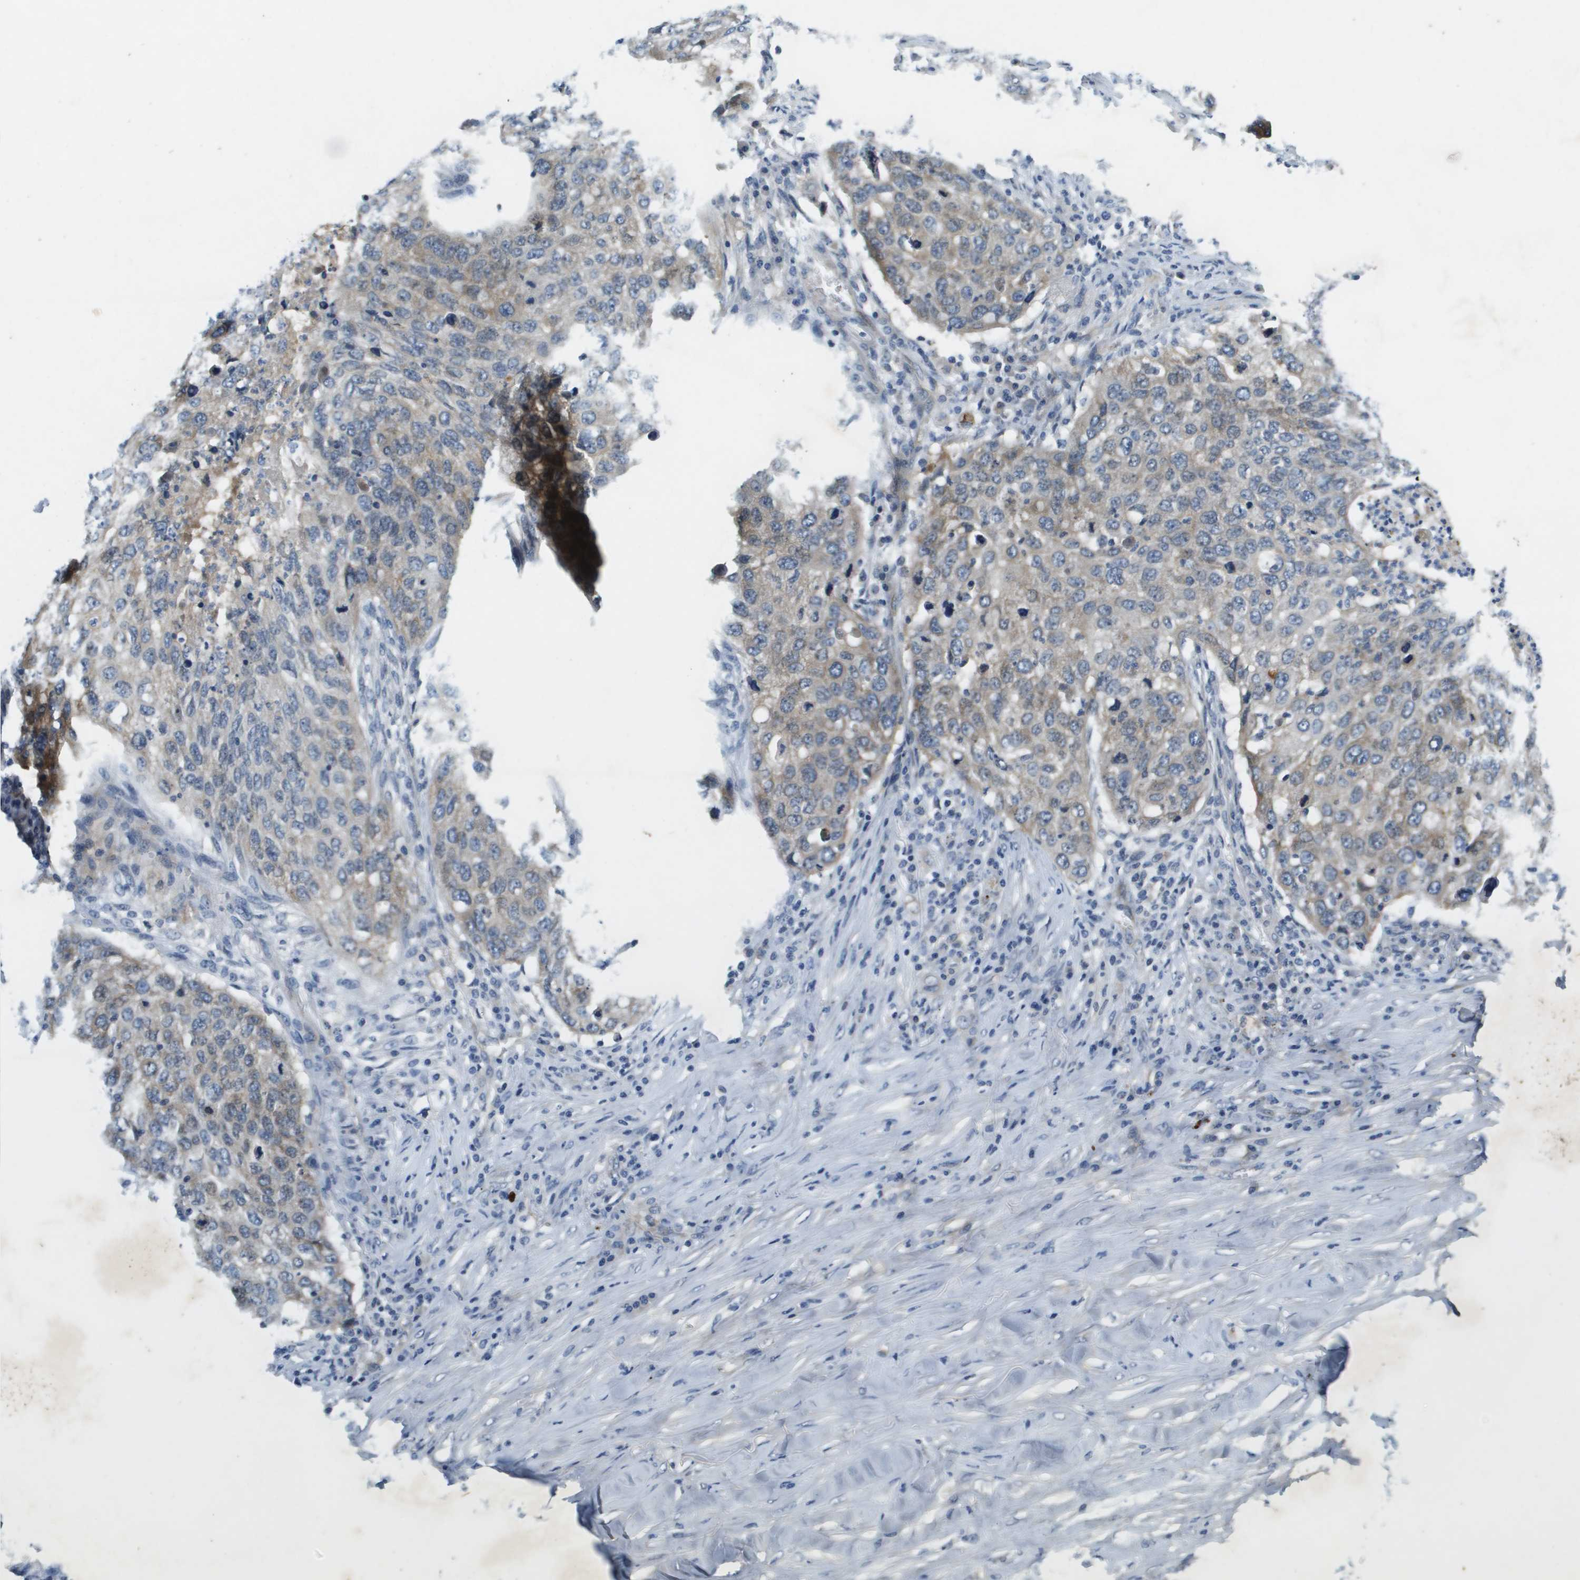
{"staining": {"intensity": "weak", "quantity": "25%-75%", "location": "cytoplasmic/membranous"}, "tissue": "lung cancer", "cell_type": "Tumor cells", "image_type": "cancer", "snomed": [{"axis": "morphology", "description": "Squamous cell carcinoma, NOS"}, {"axis": "topography", "description": "Lung"}], "caption": "A high-resolution micrograph shows immunohistochemistry (IHC) staining of lung cancer, which exhibits weak cytoplasmic/membranous staining in approximately 25%-75% of tumor cells. (brown staining indicates protein expression, while blue staining denotes nuclei).", "gene": "PGAP3", "patient": {"sex": "female", "age": 63}}